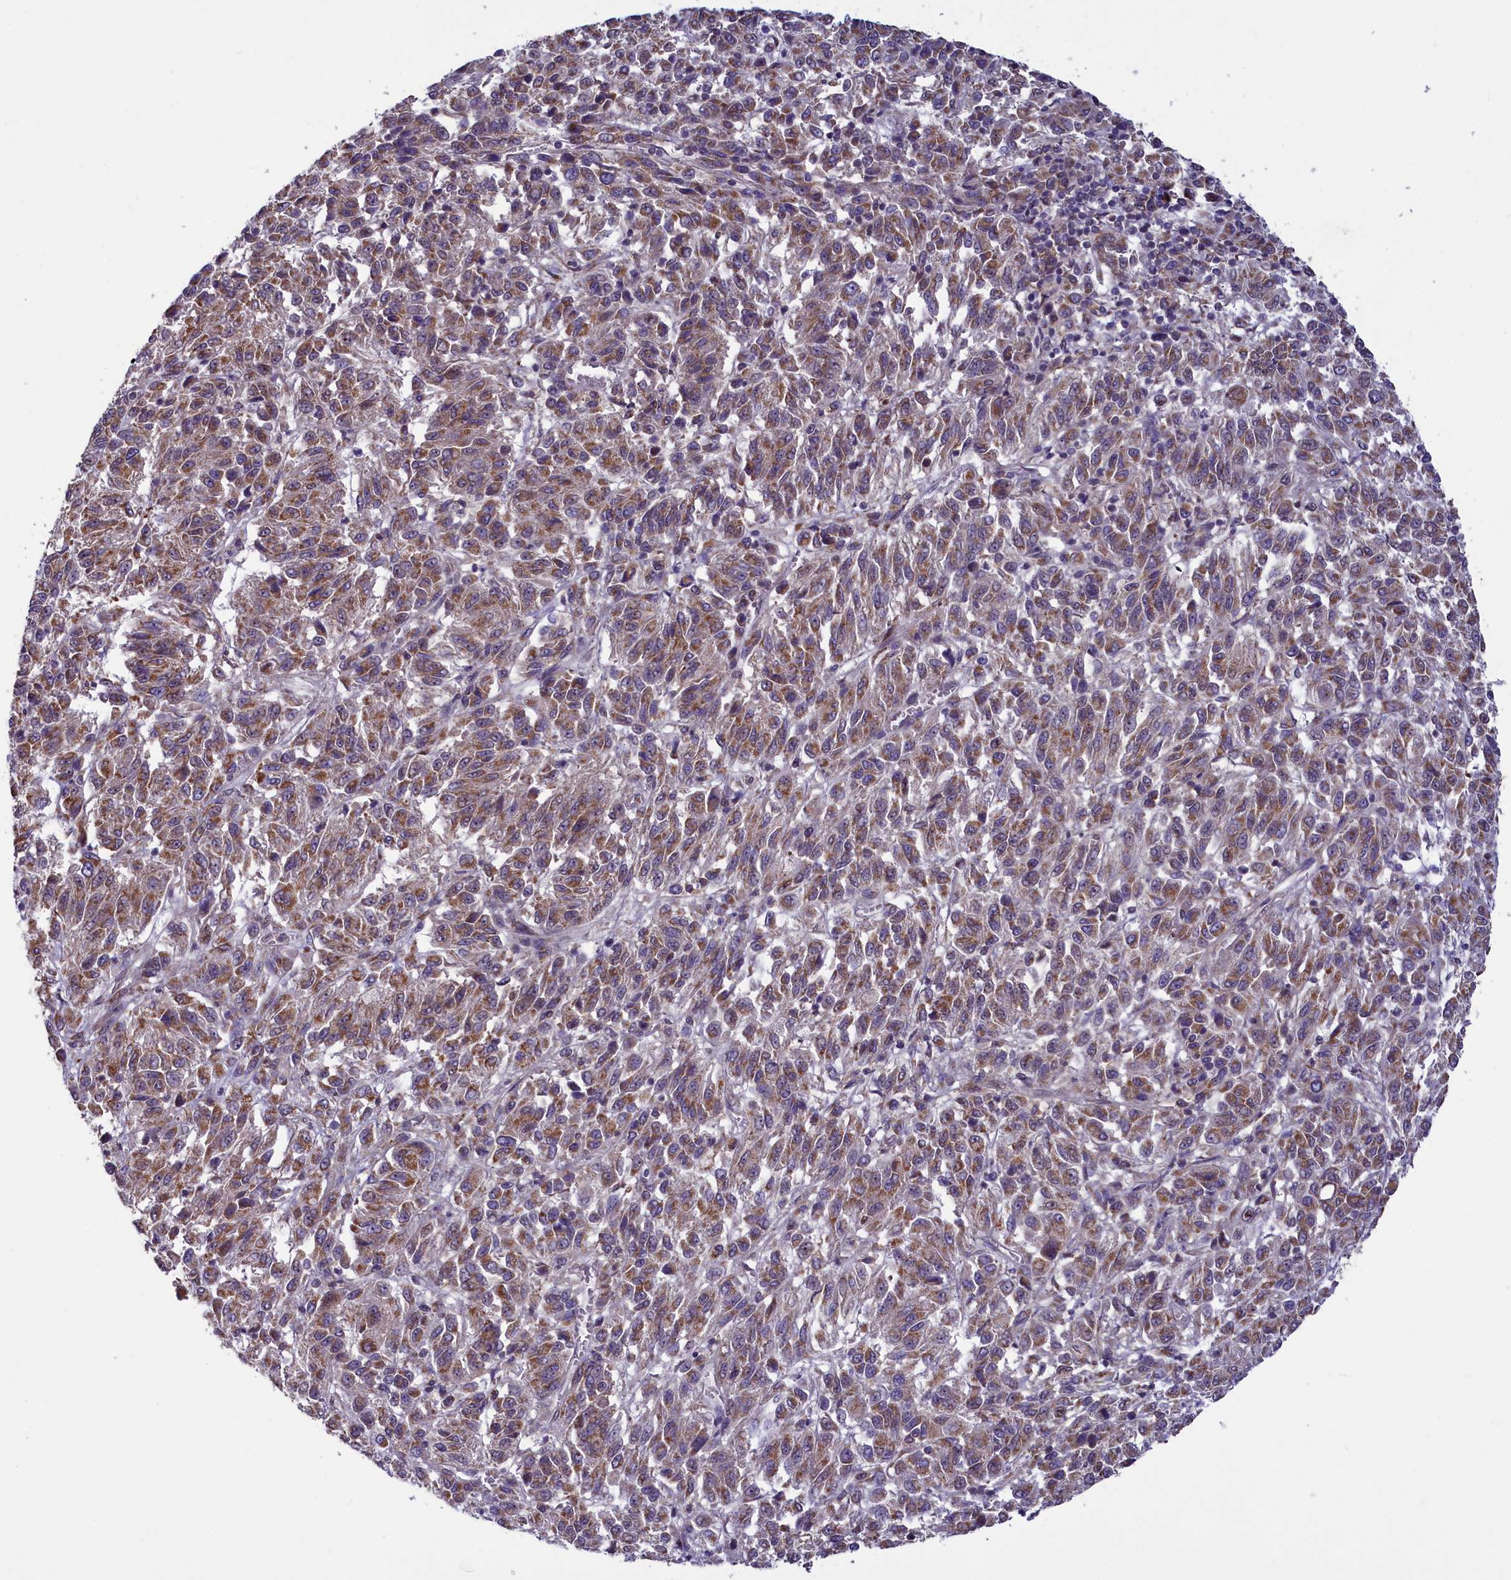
{"staining": {"intensity": "moderate", "quantity": ">75%", "location": "cytoplasmic/membranous"}, "tissue": "melanoma", "cell_type": "Tumor cells", "image_type": "cancer", "snomed": [{"axis": "morphology", "description": "Malignant melanoma, Metastatic site"}, {"axis": "topography", "description": "Lung"}], "caption": "Malignant melanoma (metastatic site) stained for a protein (brown) exhibits moderate cytoplasmic/membranous positive positivity in approximately >75% of tumor cells.", "gene": "ACAD8", "patient": {"sex": "male", "age": 64}}